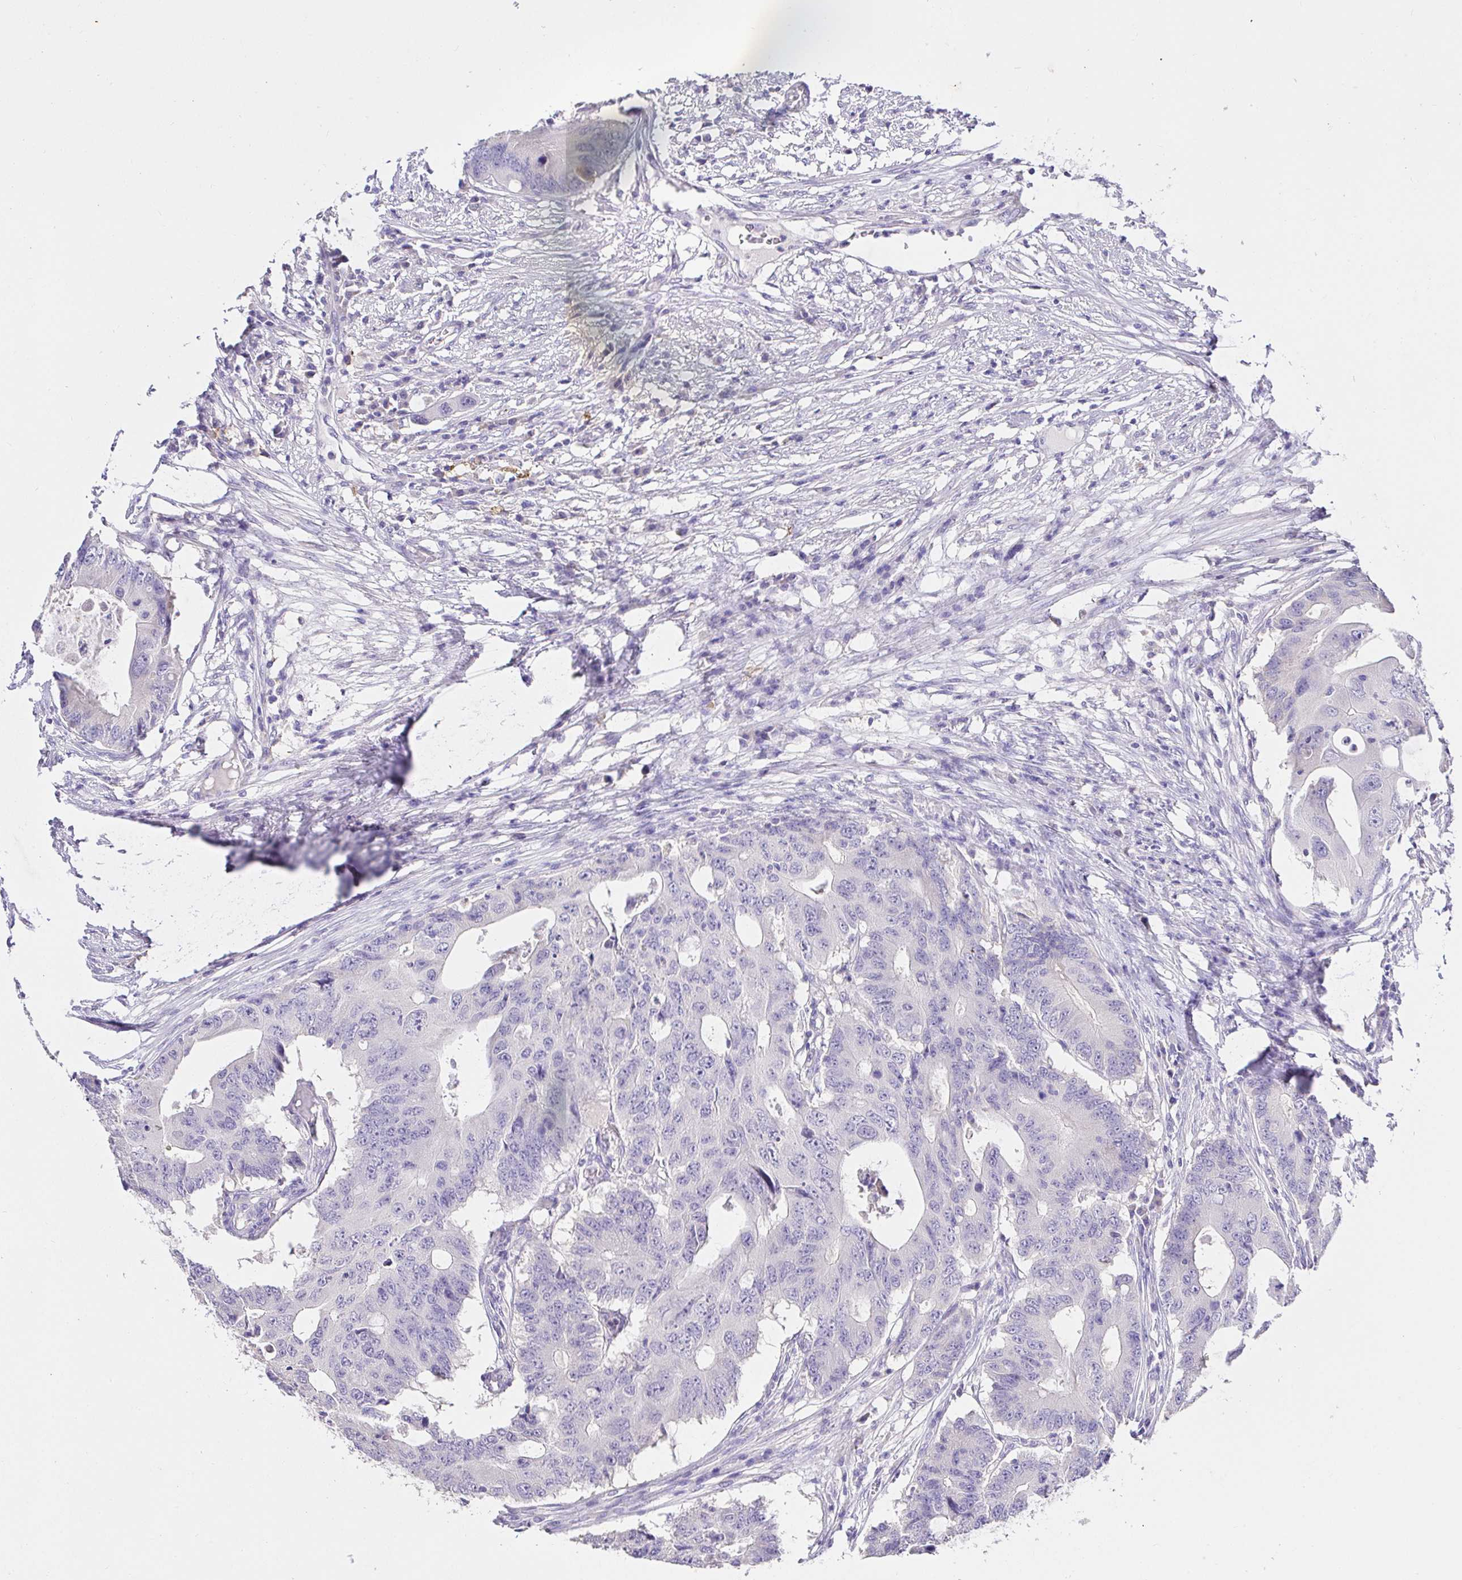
{"staining": {"intensity": "negative", "quantity": "none", "location": "none"}, "tissue": "colorectal cancer", "cell_type": "Tumor cells", "image_type": "cancer", "snomed": [{"axis": "morphology", "description": "Adenocarcinoma, NOS"}, {"axis": "topography", "description": "Colon"}], "caption": "A histopathology image of colorectal cancer stained for a protein shows no brown staining in tumor cells.", "gene": "CDO1", "patient": {"sex": "male", "age": 71}}